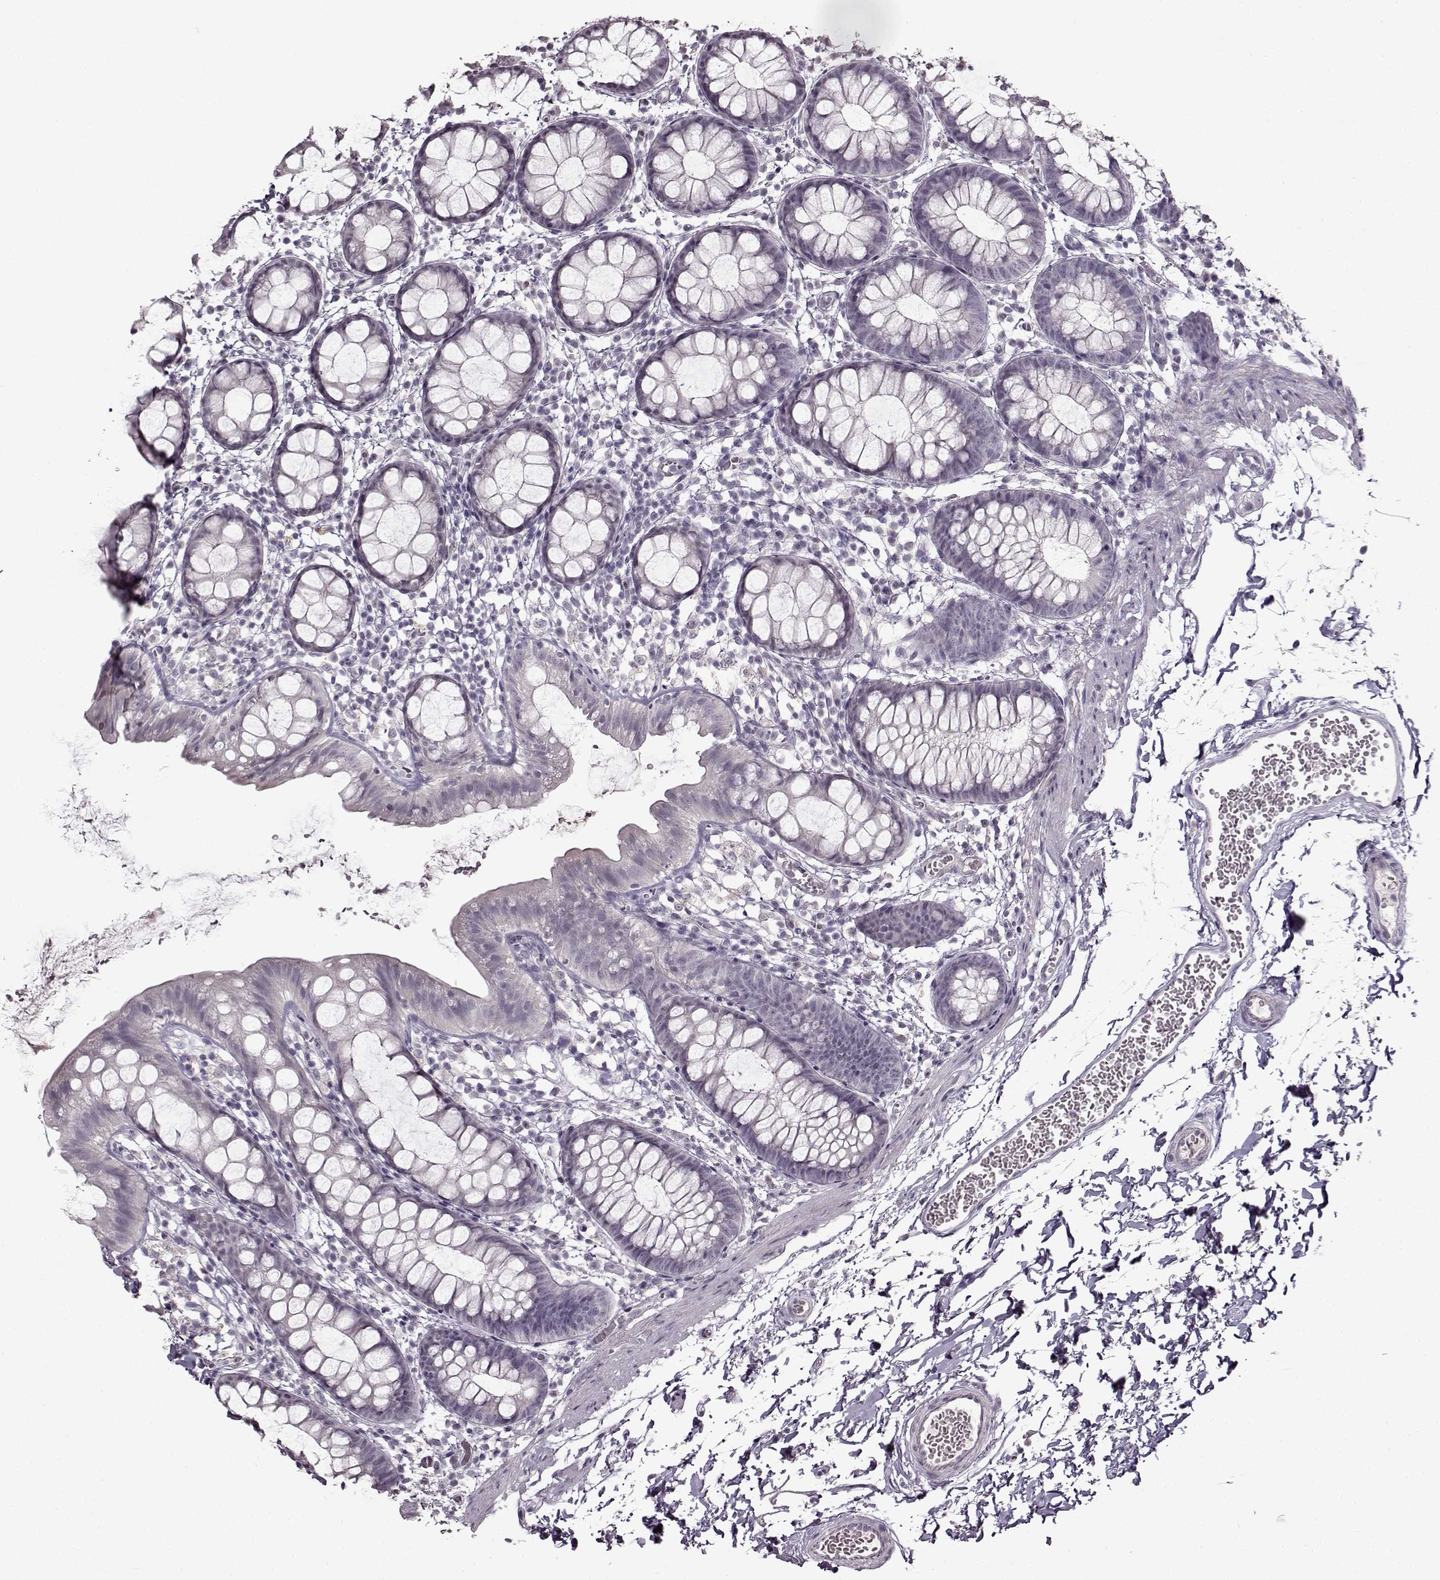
{"staining": {"intensity": "negative", "quantity": "none", "location": "none"}, "tissue": "rectum", "cell_type": "Glandular cells", "image_type": "normal", "snomed": [{"axis": "morphology", "description": "Normal tissue, NOS"}, {"axis": "topography", "description": "Rectum"}], "caption": "DAB immunohistochemical staining of normal rectum demonstrates no significant positivity in glandular cells. (DAB IHC with hematoxylin counter stain).", "gene": "FSHB", "patient": {"sex": "male", "age": 57}}